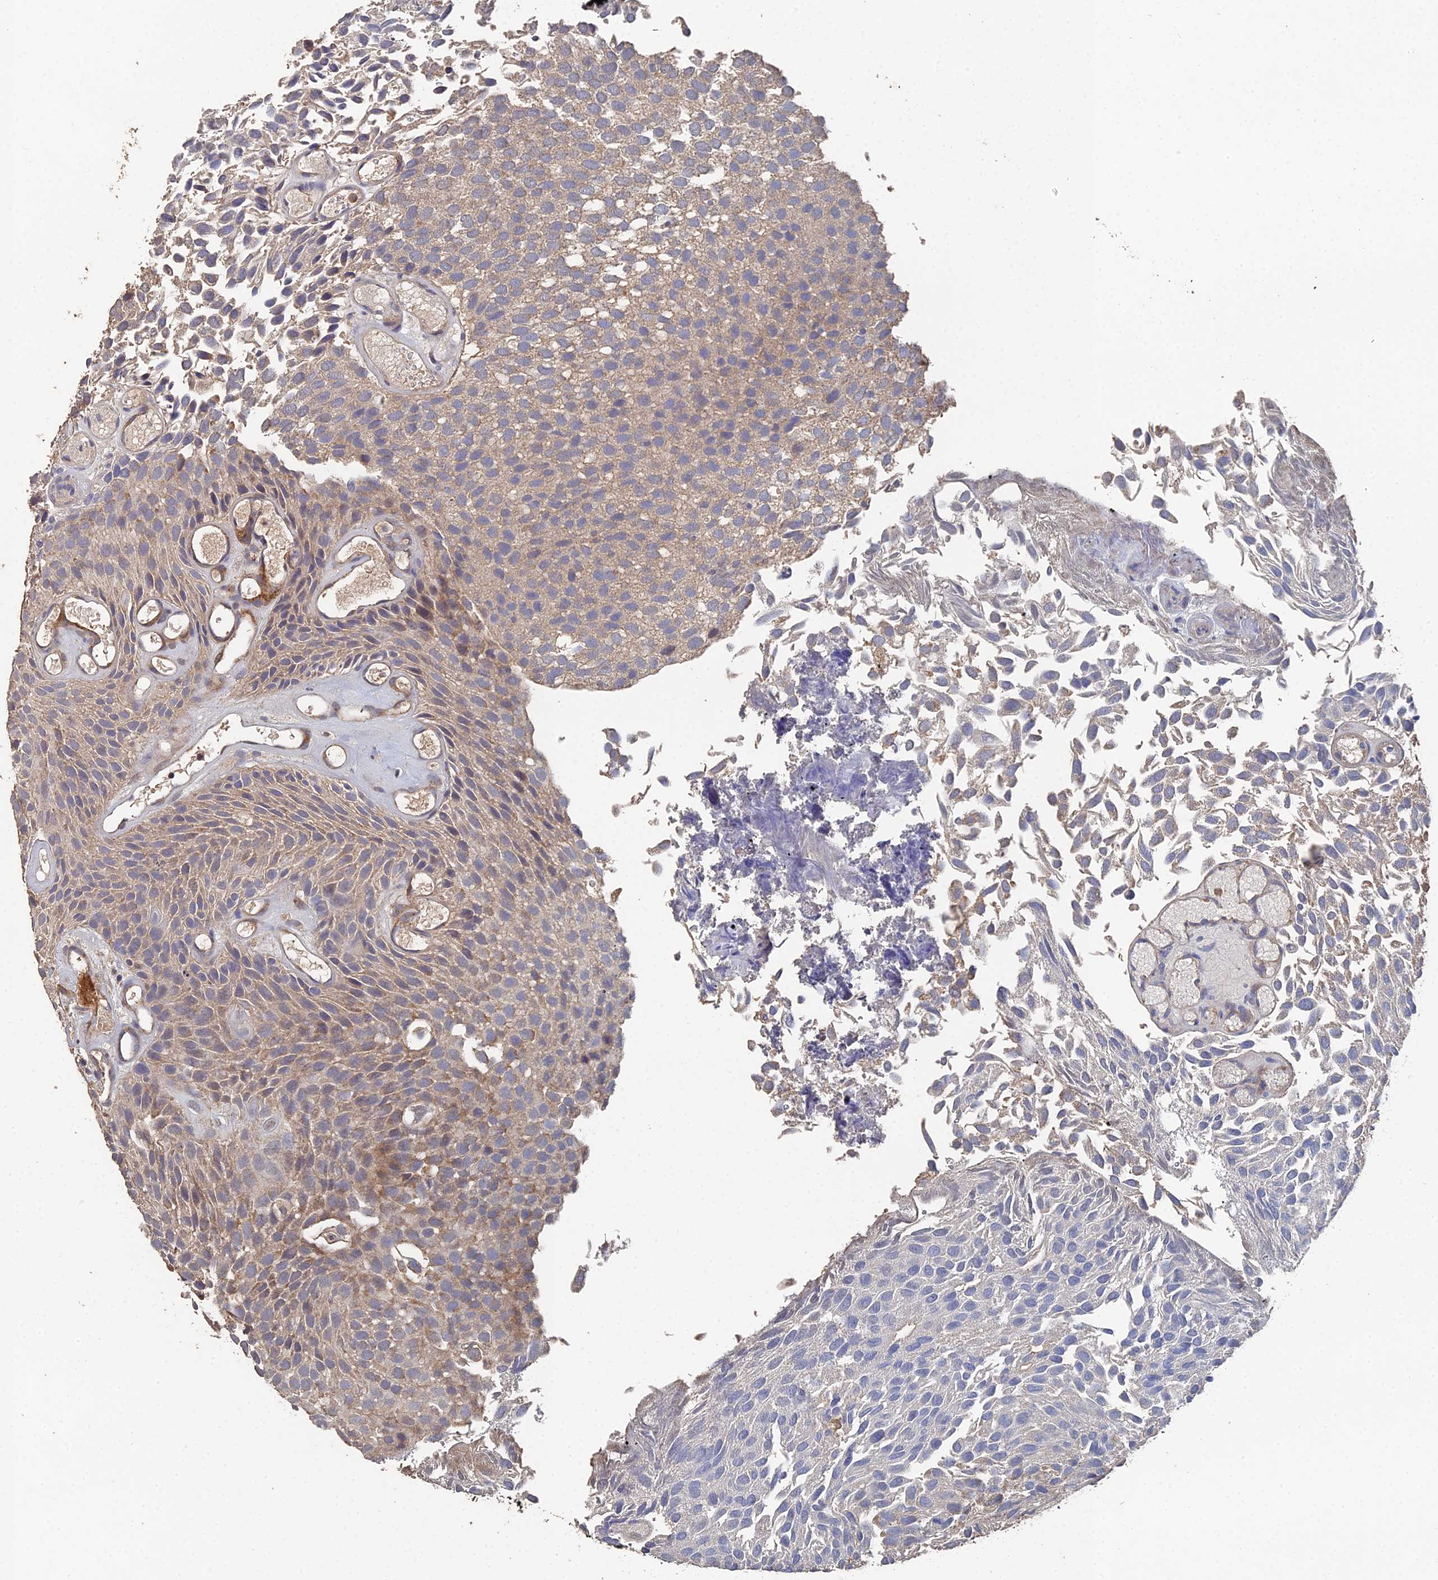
{"staining": {"intensity": "weak", "quantity": ">75%", "location": "cytoplasmic/membranous"}, "tissue": "urothelial cancer", "cell_type": "Tumor cells", "image_type": "cancer", "snomed": [{"axis": "morphology", "description": "Urothelial carcinoma, Low grade"}, {"axis": "topography", "description": "Urinary bladder"}], "caption": "Protein expression analysis of urothelial cancer demonstrates weak cytoplasmic/membranous staining in about >75% of tumor cells.", "gene": "SPANXN4", "patient": {"sex": "male", "age": 89}}